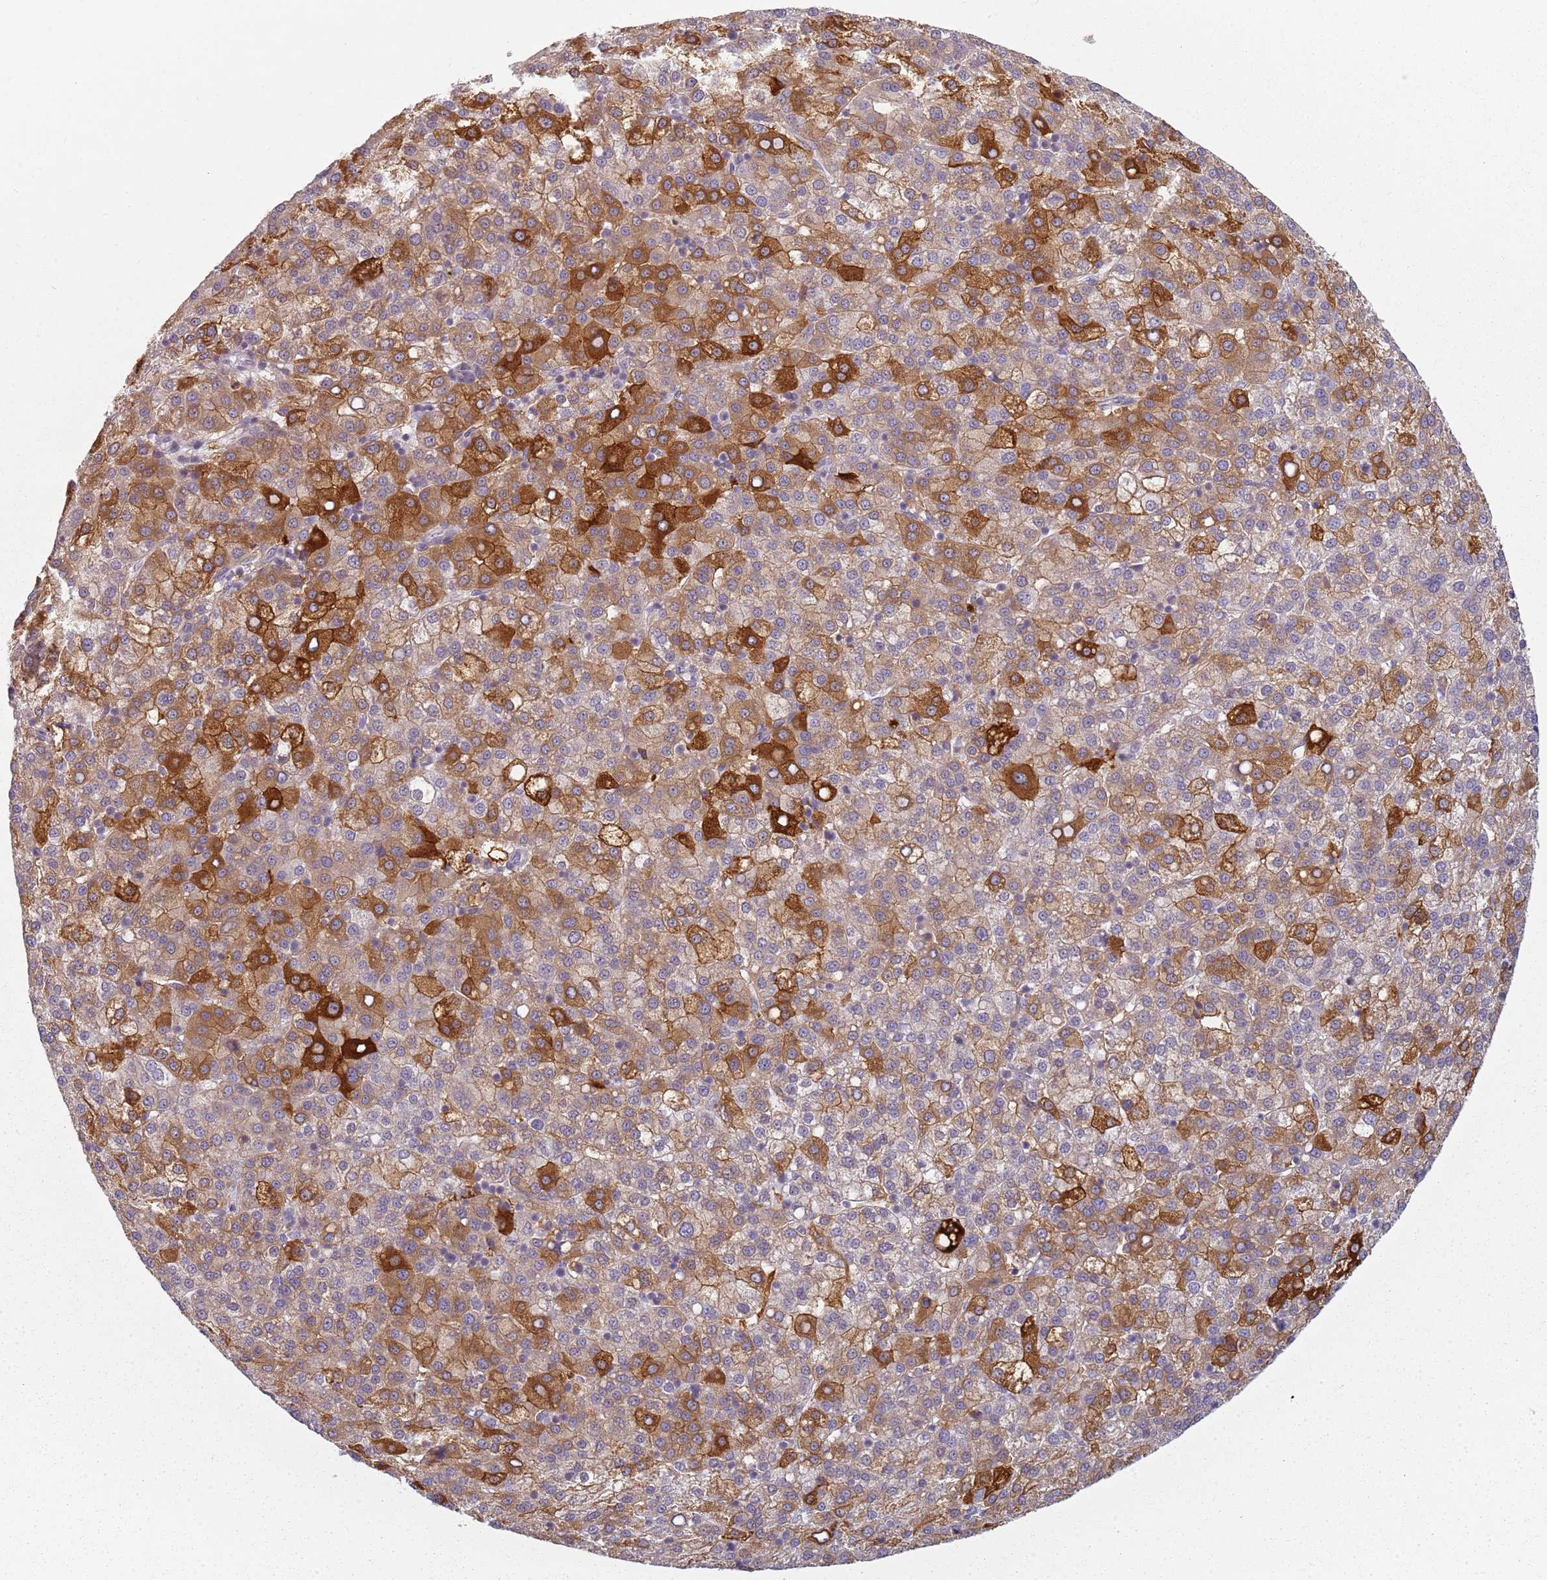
{"staining": {"intensity": "strong", "quantity": "25%-75%", "location": "cytoplasmic/membranous"}, "tissue": "liver cancer", "cell_type": "Tumor cells", "image_type": "cancer", "snomed": [{"axis": "morphology", "description": "Carcinoma, Hepatocellular, NOS"}, {"axis": "topography", "description": "Liver"}], "caption": "Immunohistochemical staining of liver hepatocellular carcinoma reveals strong cytoplasmic/membranous protein staining in approximately 25%-75% of tumor cells.", "gene": "CC2D2B", "patient": {"sex": "female", "age": 58}}